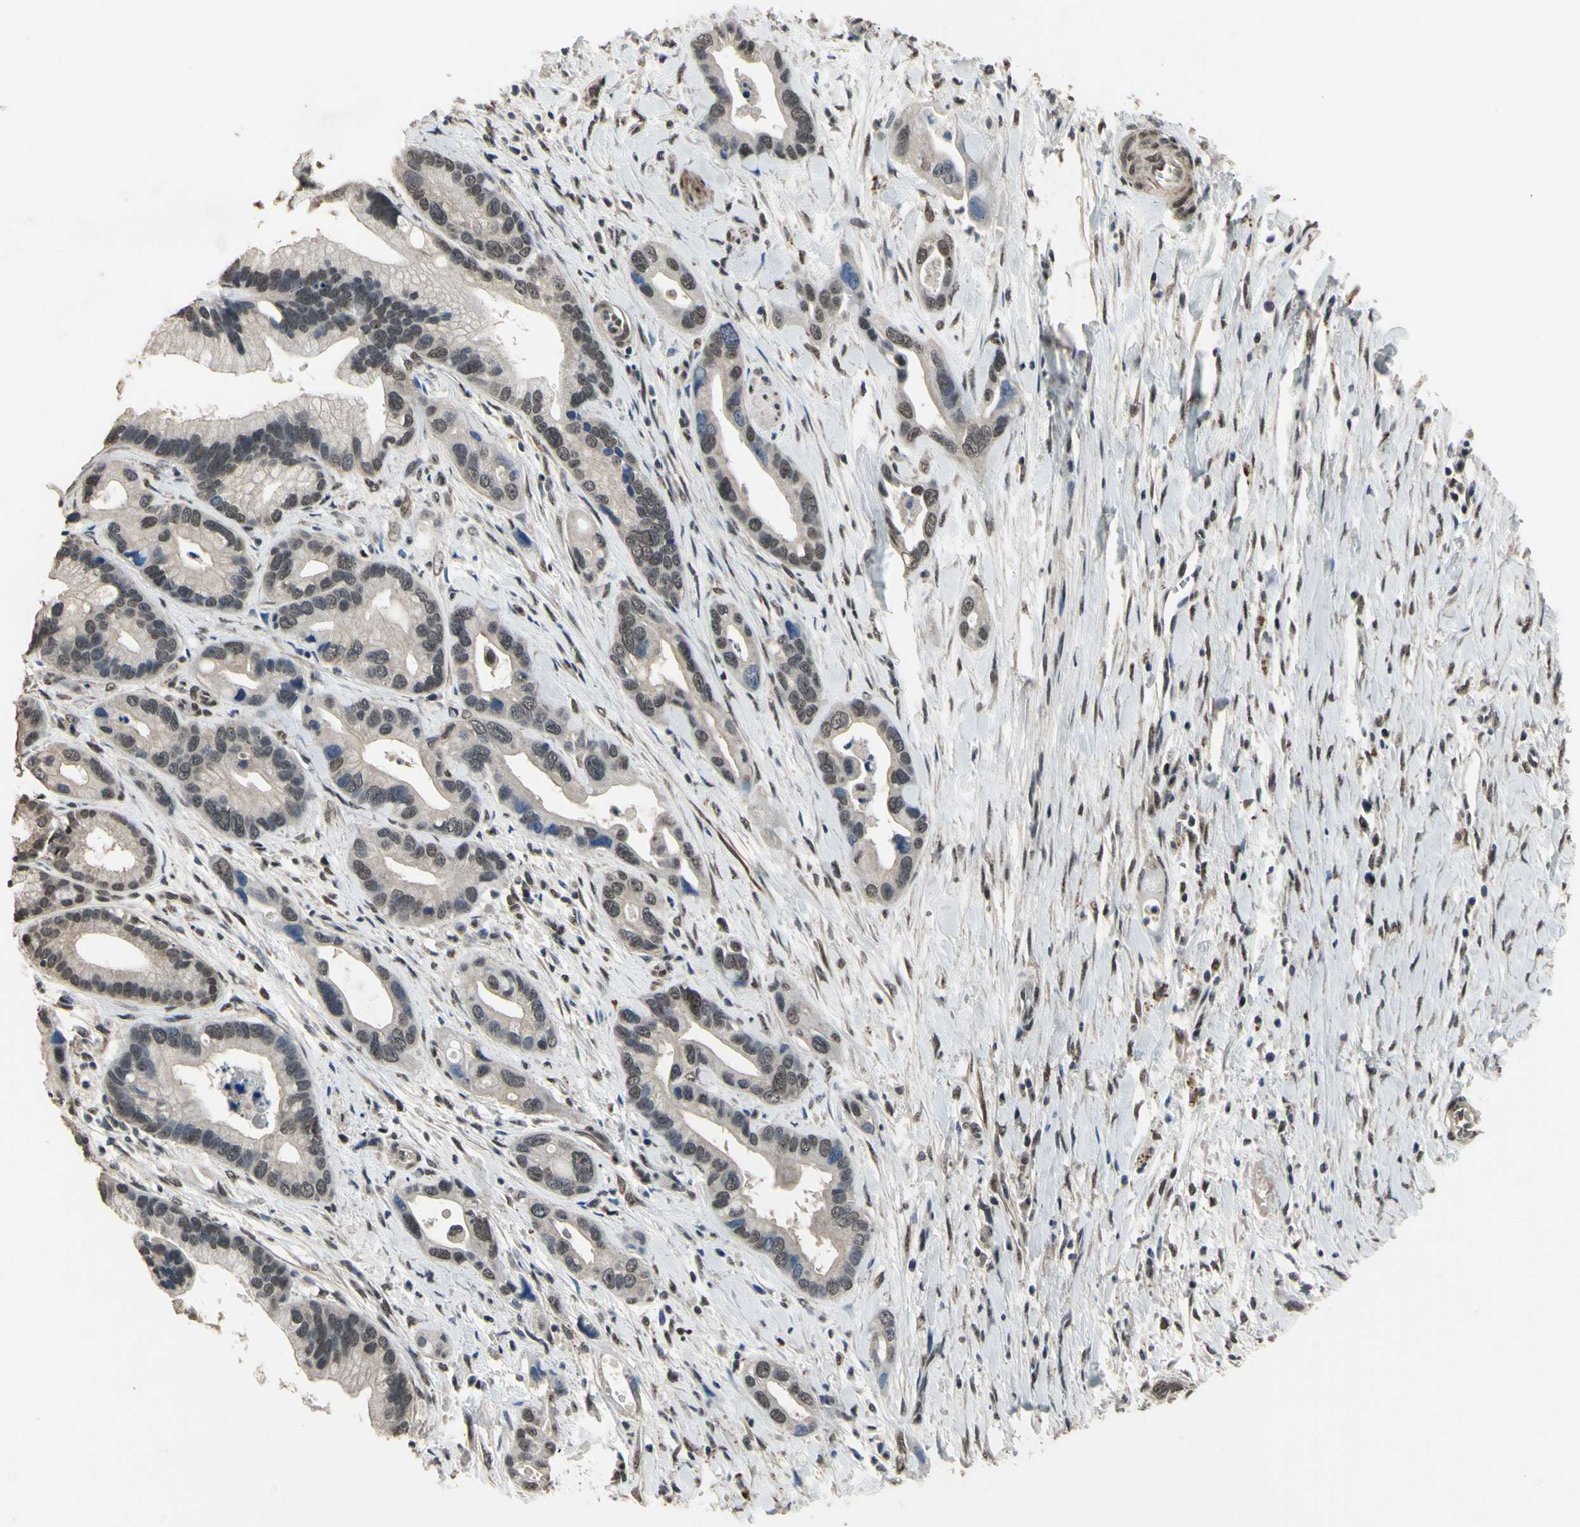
{"staining": {"intensity": "moderate", "quantity": ">75%", "location": "nuclear"}, "tissue": "pancreatic cancer", "cell_type": "Tumor cells", "image_type": "cancer", "snomed": [{"axis": "morphology", "description": "Adenocarcinoma, NOS"}, {"axis": "topography", "description": "Pancreas"}], "caption": "The immunohistochemical stain labels moderate nuclear positivity in tumor cells of adenocarcinoma (pancreatic) tissue. (brown staining indicates protein expression, while blue staining denotes nuclei).", "gene": "ZNF174", "patient": {"sex": "female", "age": 77}}